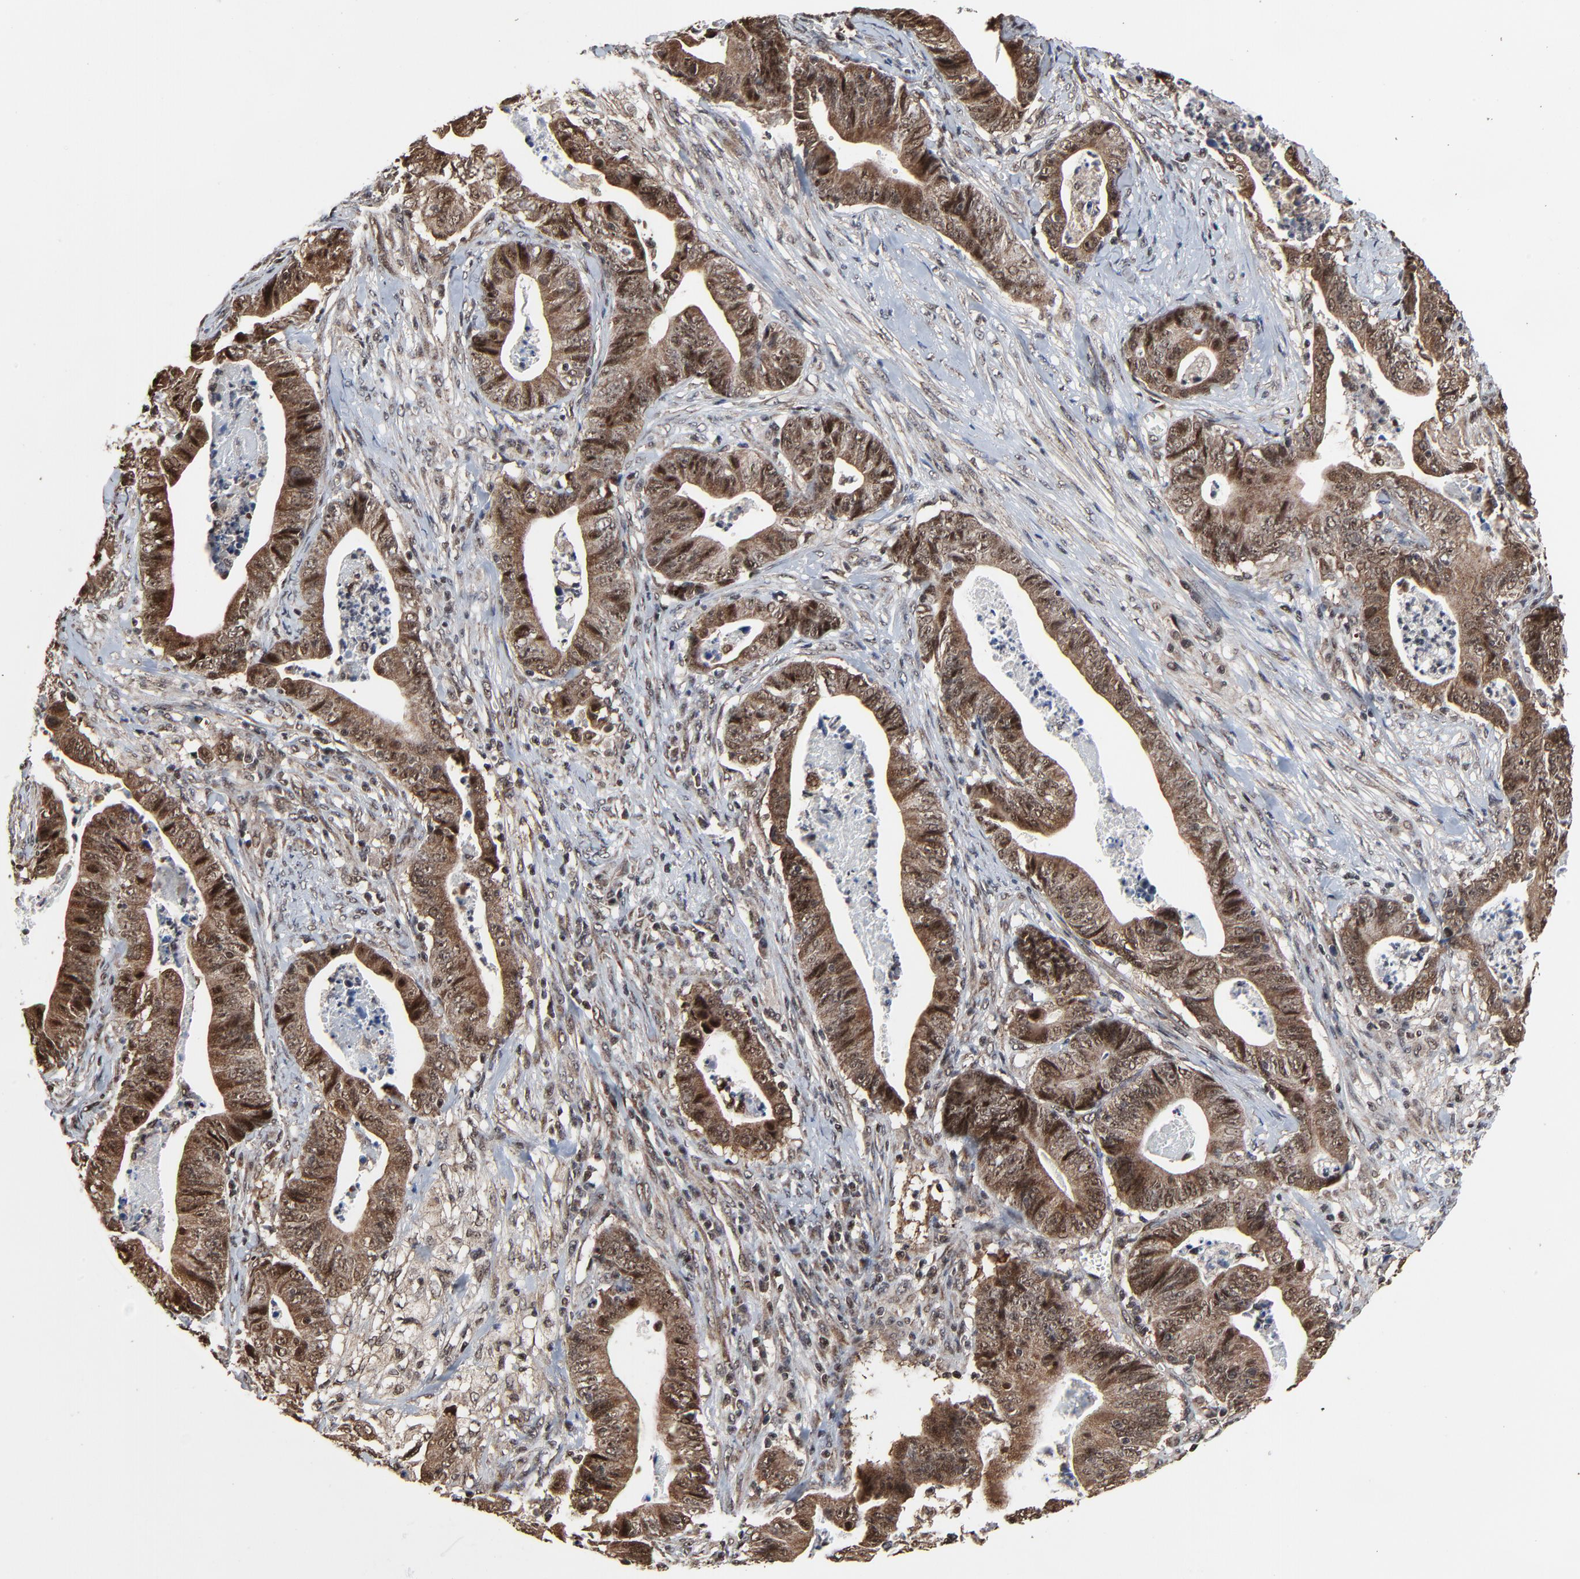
{"staining": {"intensity": "moderate", "quantity": ">75%", "location": "cytoplasmic/membranous,nuclear"}, "tissue": "stomach cancer", "cell_type": "Tumor cells", "image_type": "cancer", "snomed": [{"axis": "morphology", "description": "Adenocarcinoma, NOS"}, {"axis": "topography", "description": "Stomach, lower"}], "caption": "Human stomach cancer (adenocarcinoma) stained with a protein marker reveals moderate staining in tumor cells.", "gene": "RHOJ", "patient": {"sex": "female", "age": 86}}